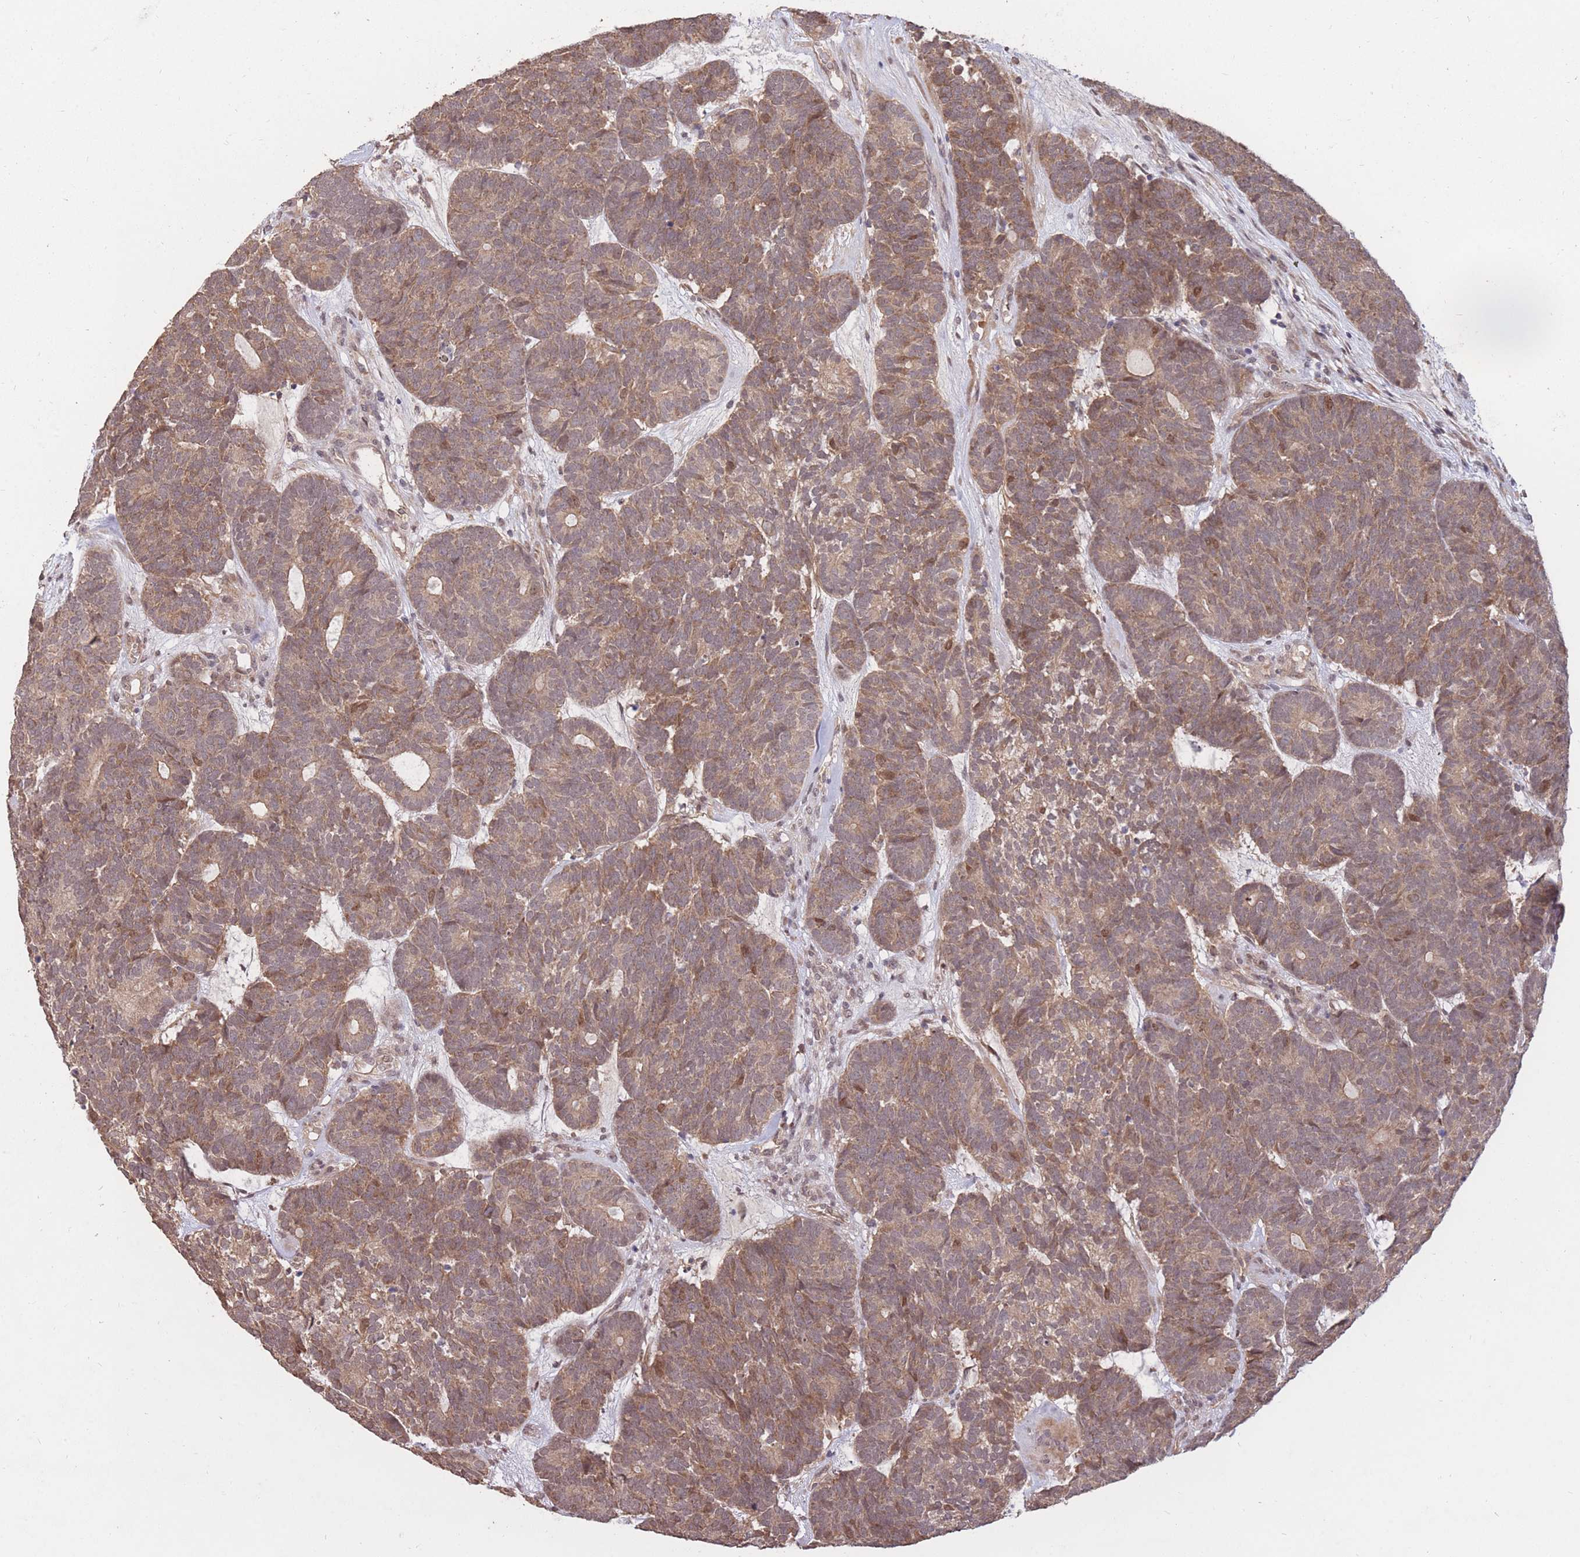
{"staining": {"intensity": "moderate", "quantity": ">75%", "location": "cytoplasmic/membranous"}, "tissue": "head and neck cancer", "cell_type": "Tumor cells", "image_type": "cancer", "snomed": [{"axis": "morphology", "description": "Adenocarcinoma, NOS"}, {"axis": "topography", "description": "Head-Neck"}], "caption": "Head and neck cancer (adenocarcinoma) stained for a protein shows moderate cytoplasmic/membranous positivity in tumor cells.", "gene": "RGS14", "patient": {"sex": "female", "age": 81}}